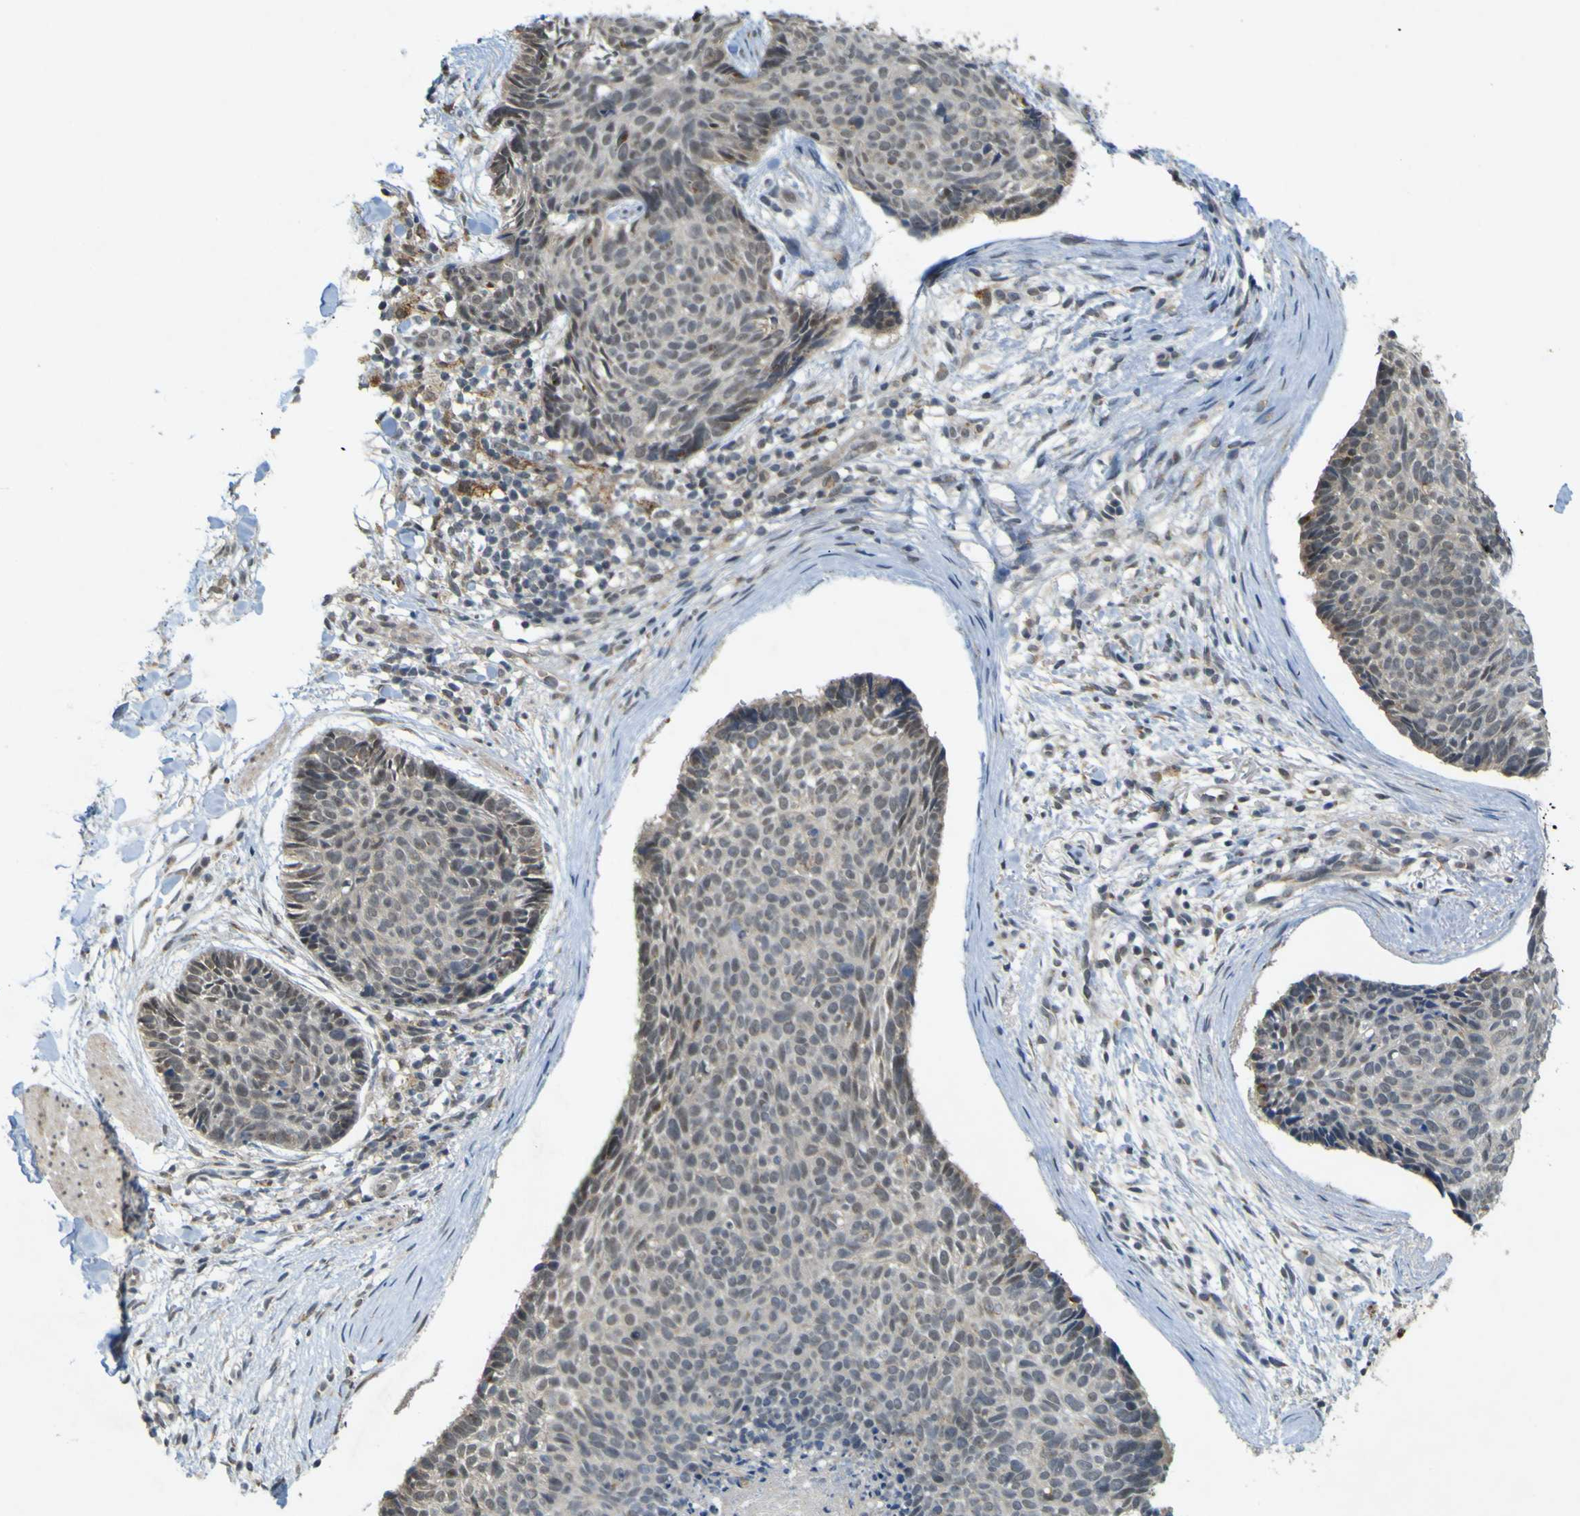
{"staining": {"intensity": "negative", "quantity": "none", "location": "none"}, "tissue": "skin cancer", "cell_type": "Tumor cells", "image_type": "cancer", "snomed": [{"axis": "morphology", "description": "Normal tissue, NOS"}, {"axis": "morphology", "description": "Basal cell carcinoma"}, {"axis": "topography", "description": "Skin"}], "caption": "Protein analysis of basal cell carcinoma (skin) shows no significant staining in tumor cells.", "gene": "IGF2R", "patient": {"sex": "female", "age": 56}}